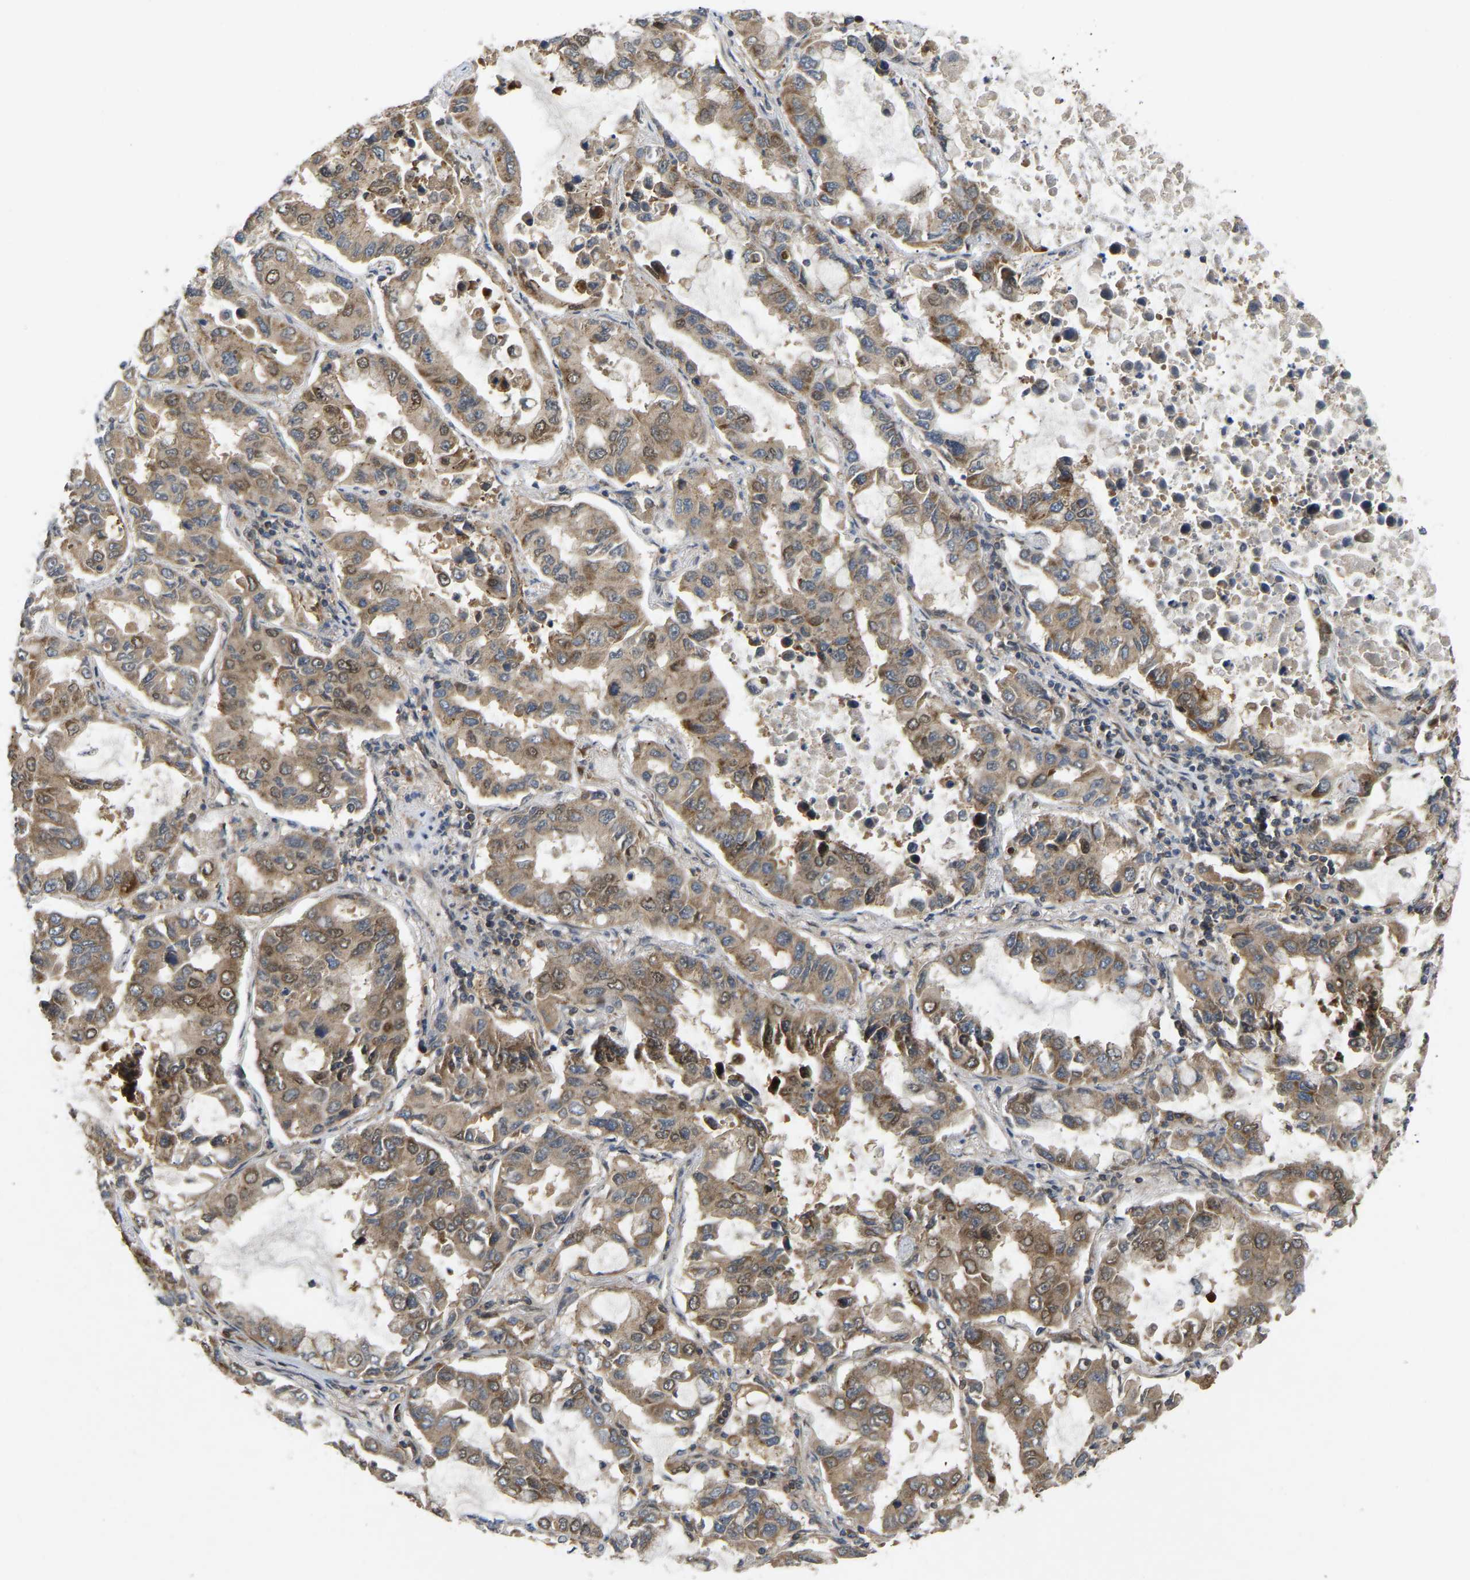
{"staining": {"intensity": "moderate", "quantity": ">75%", "location": "cytoplasmic/membranous,nuclear"}, "tissue": "lung cancer", "cell_type": "Tumor cells", "image_type": "cancer", "snomed": [{"axis": "morphology", "description": "Adenocarcinoma, NOS"}, {"axis": "topography", "description": "Lung"}], "caption": "Adenocarcinoma (lung) was stained to show a protein in brown. There is medium levels of moderate cytoplasmic/membranous and nuclear positivity in about >75% of tumor cells. The staining was performed using DAB (3,3'-diaminobenzidine) to visualize the protein expression in brown, while the nuclei were stained in blue with hematoxylin (Magnification: 20x).", "gene": "KIAA1549", "patient": {"sex": "male", "age": 64}}